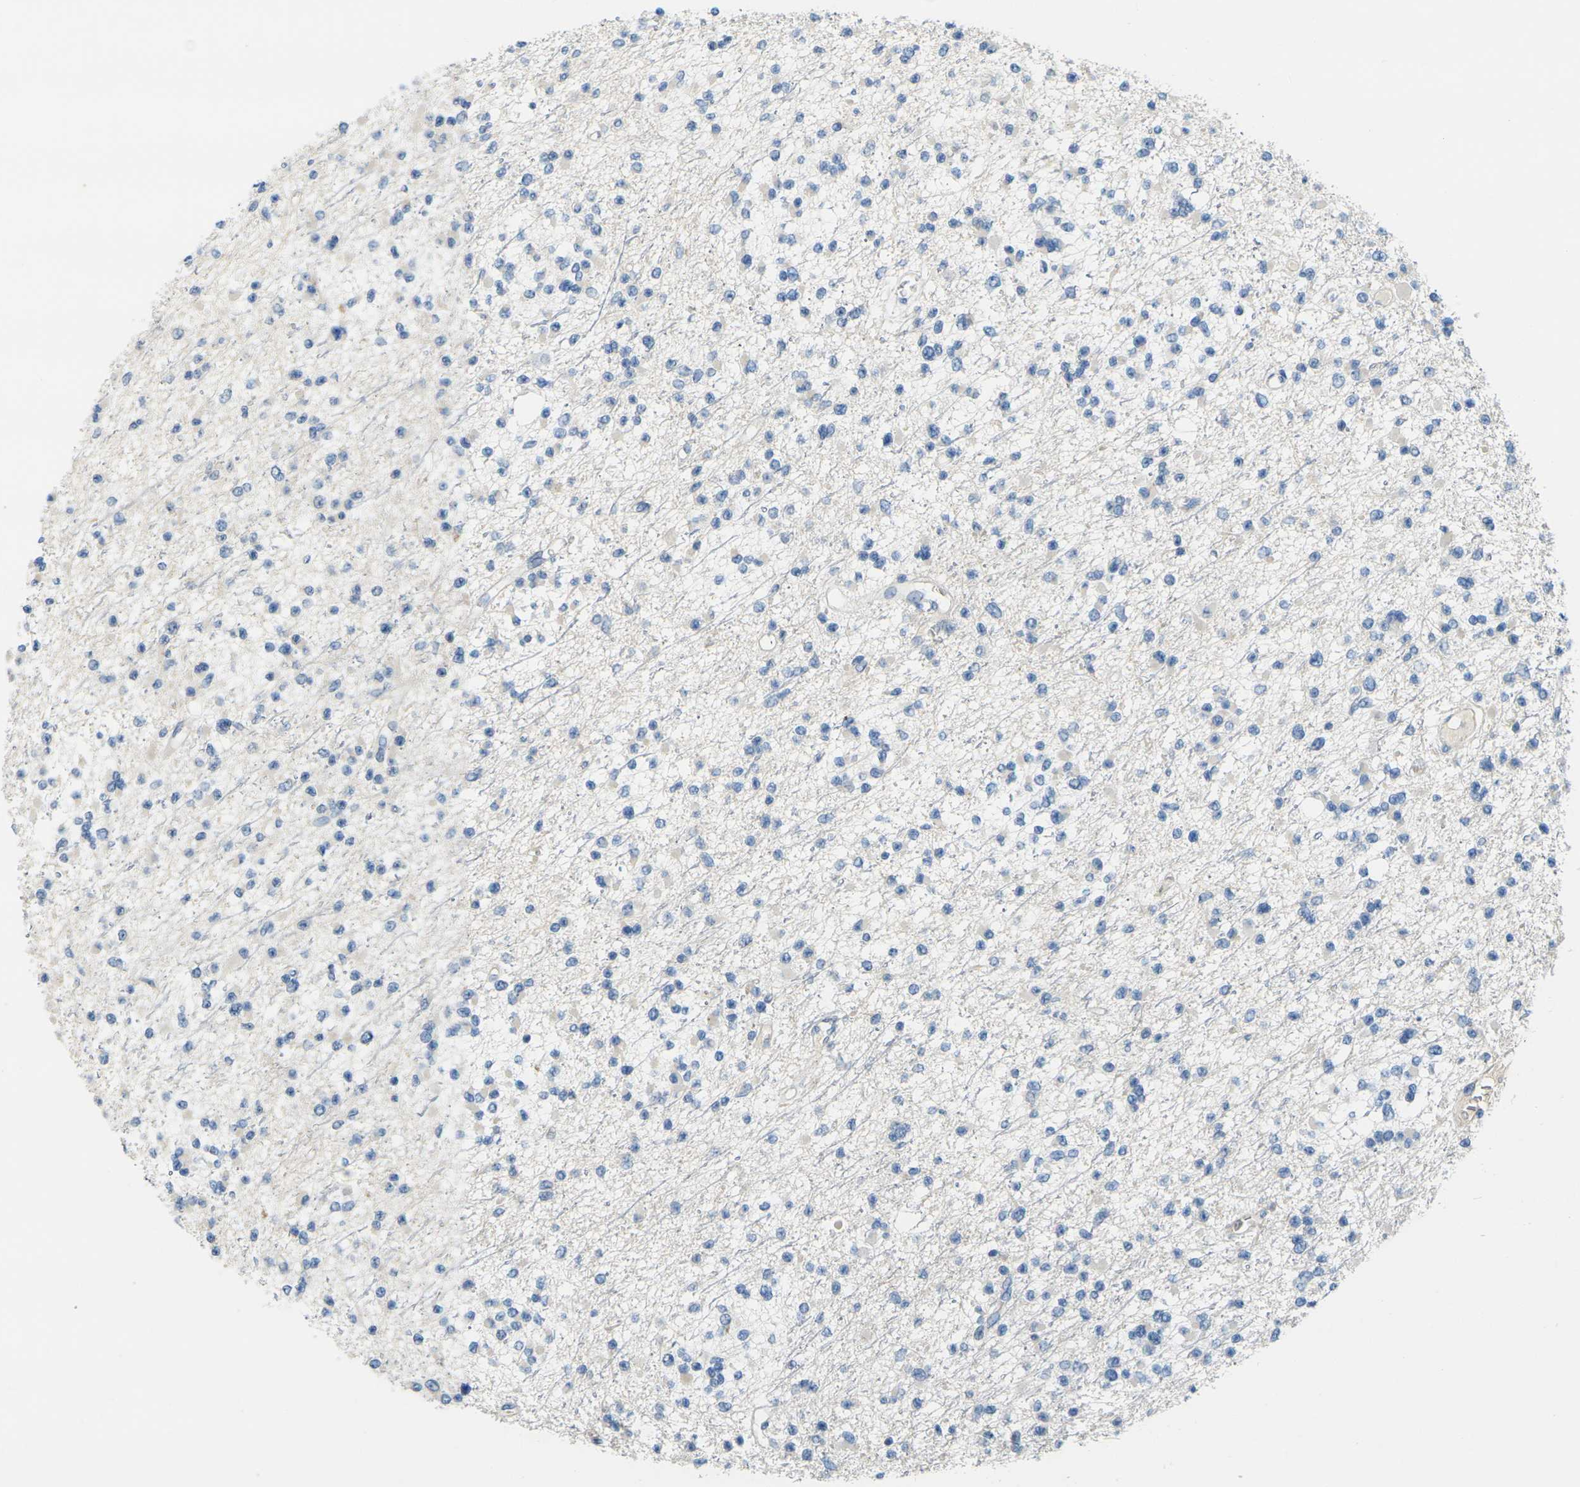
{"staining": {"intensity": "negative", "quantity": "none", "location": "none"}, "tissue": "glioma", "cell_type": "Tumor cells", "image_type": "cancer", "snomed": [{"axis": "morphology", "description": "Glioma, malignant, Low grade"}, {"axis": "topography", "description": "Brain"}], "caption": "There is no significant expression in tumor cells of malignant glioma (low-grade). (Stains: DAB immunohistochemistry with hematoxylin counter stain, Microscopy: brightfield microscopy at high magnification).", "gene": "CYP2C8", "patient": {"sex": "female", "age": 22}}